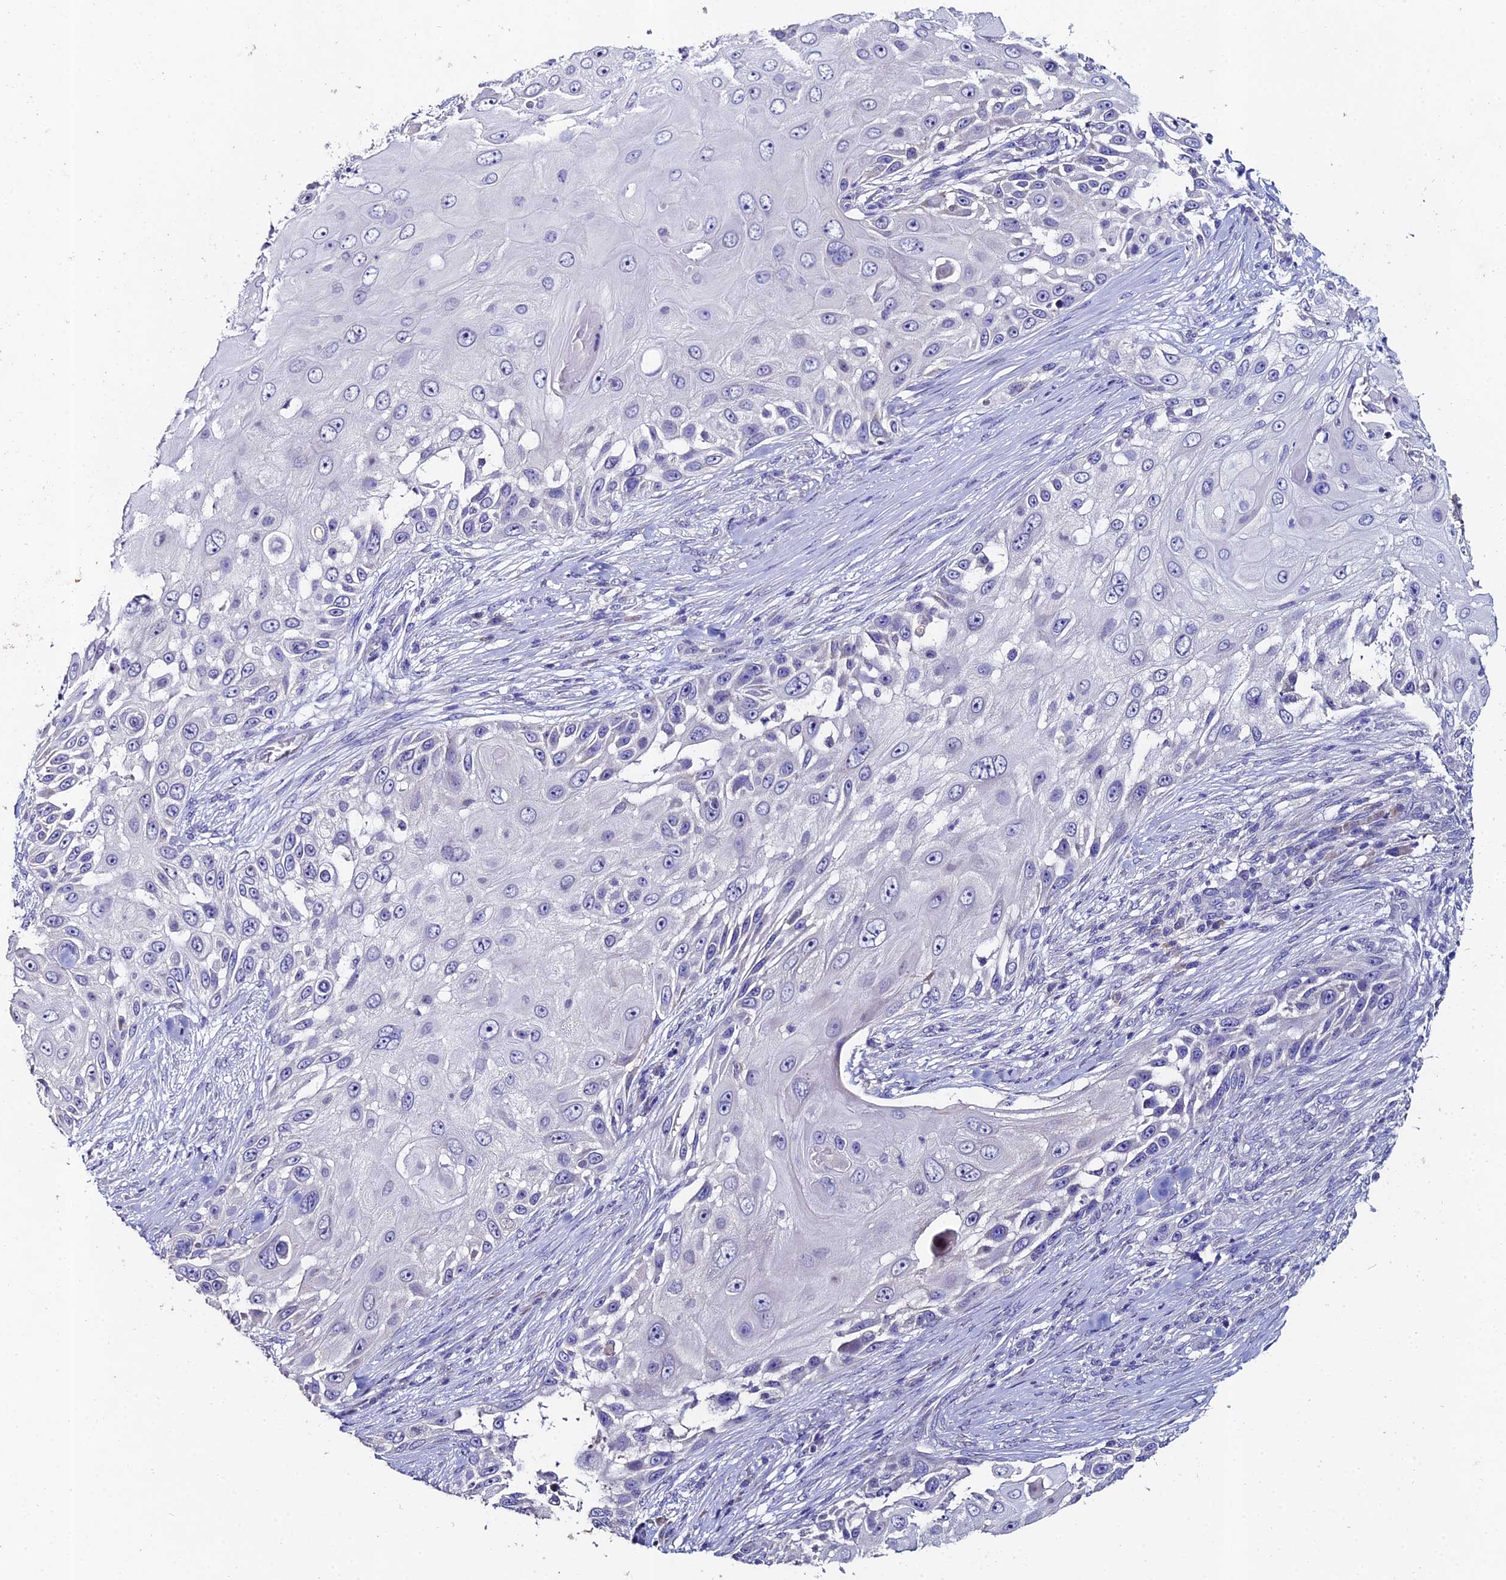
{"staining": {"intensity": "negative", "quantity": "none", "location": "none"}, "tissue": "skin cancer", "cell_type": "Tumor cells", "image_type": "cancer", "snomed": [{"axis": "morphology", "description": "Squamous cell carcinoma, NOS"}, {"axis": "topography", "description": "Skin"}], "caption": "Photomicrograph shows no significant protein positivity in tumor cells of skin cancer. (DAB IHC with hematoxylin counter stain).", "gene": "ESRRG", "patient": {"sex": "female", "age": 44}}